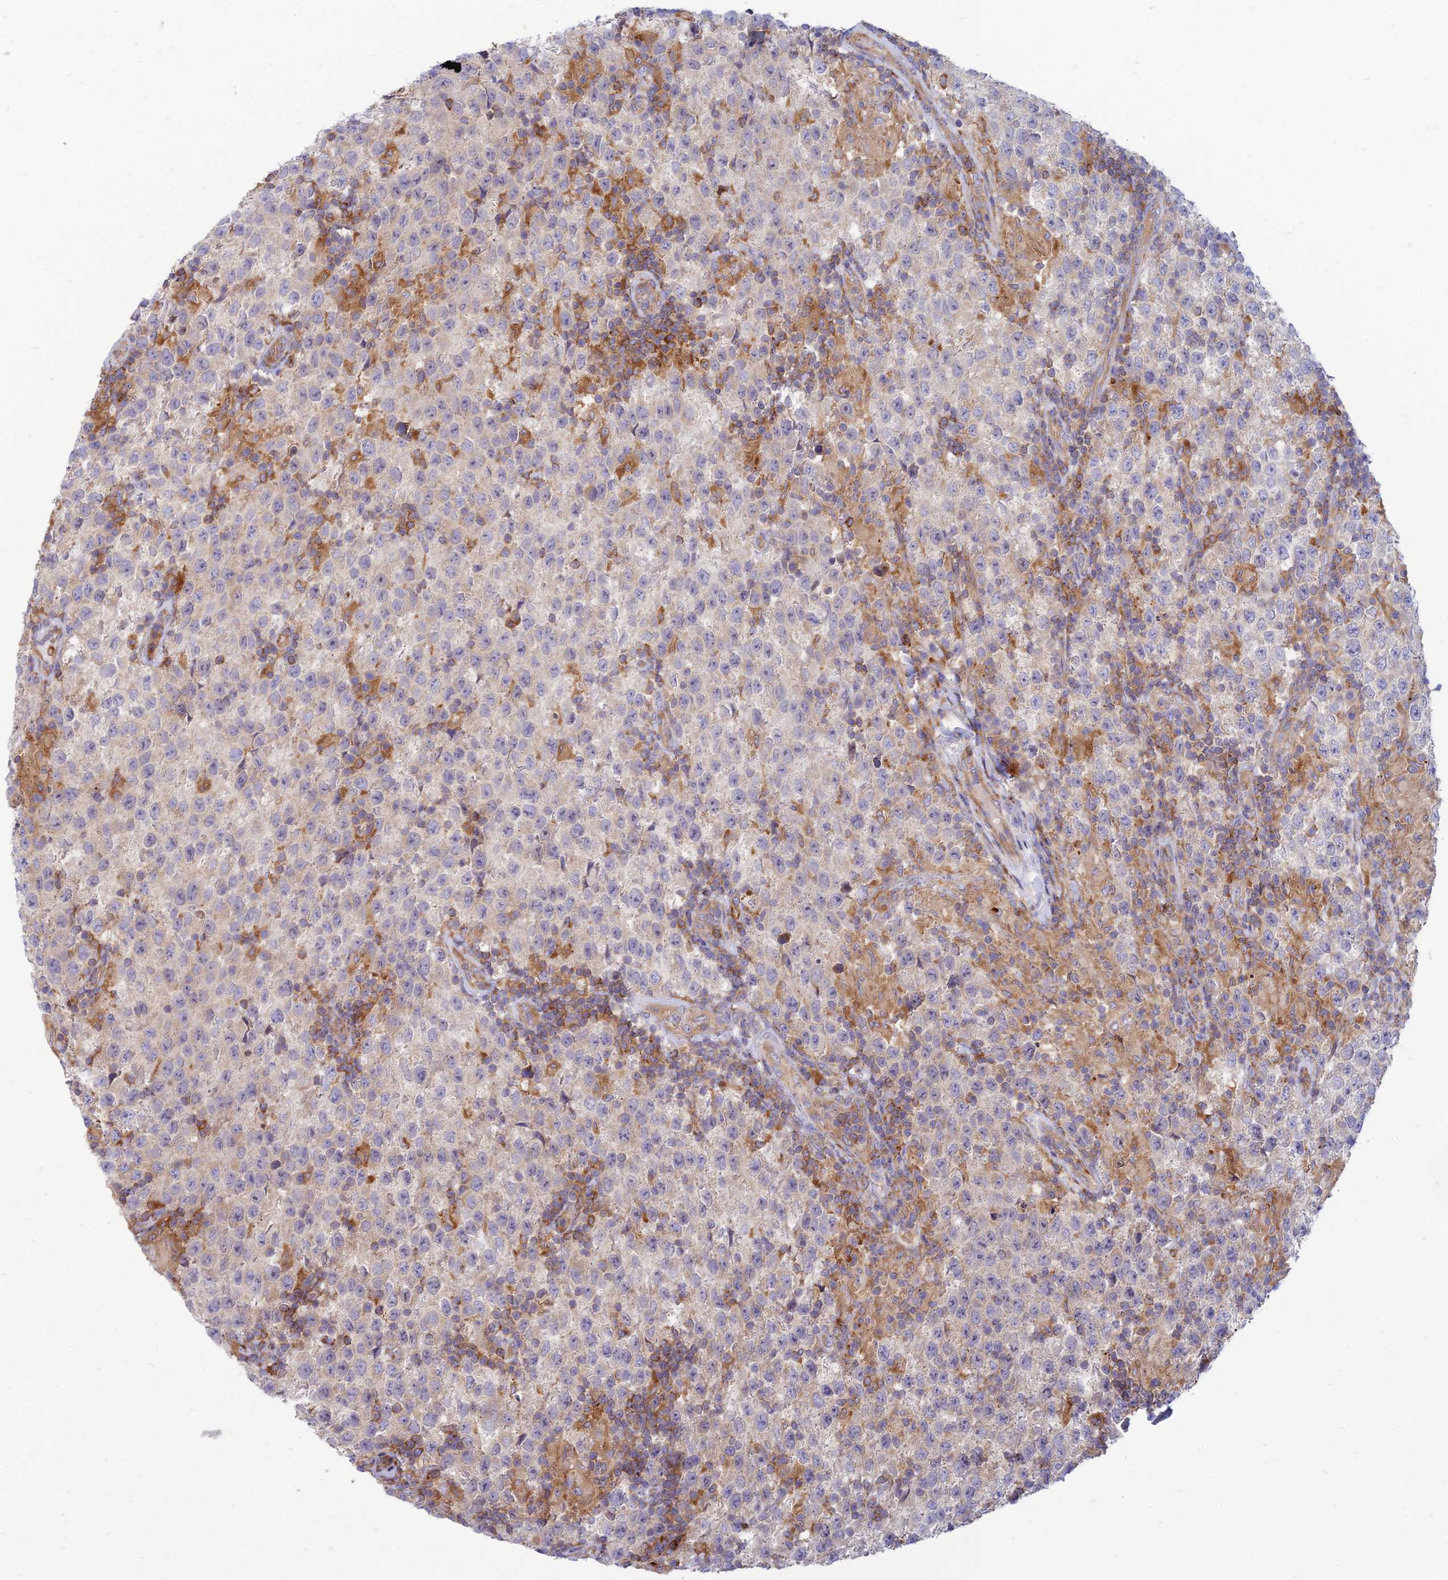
{"staining": {"intensity": "negative", "quantity": "none", "location": "none"}, "tissue": "testis cancer", "cell_type": "Tumor cells", "image_type": "cancer", "snomed": [{"axis": "morphology", "description": "Seminoma, NOS"}, {"axis": "morphology", "description": "Carcinoma, Embryonal, NOS"}, {"axis": "topography", "description": "Testis"}], "caption": "Immunohistochemical staining of embryonal carcinoma (testis) shows no significant expression in tumor cells.", "gene": "PHKA2", "patient": {"sex": "male", "age": 41}}